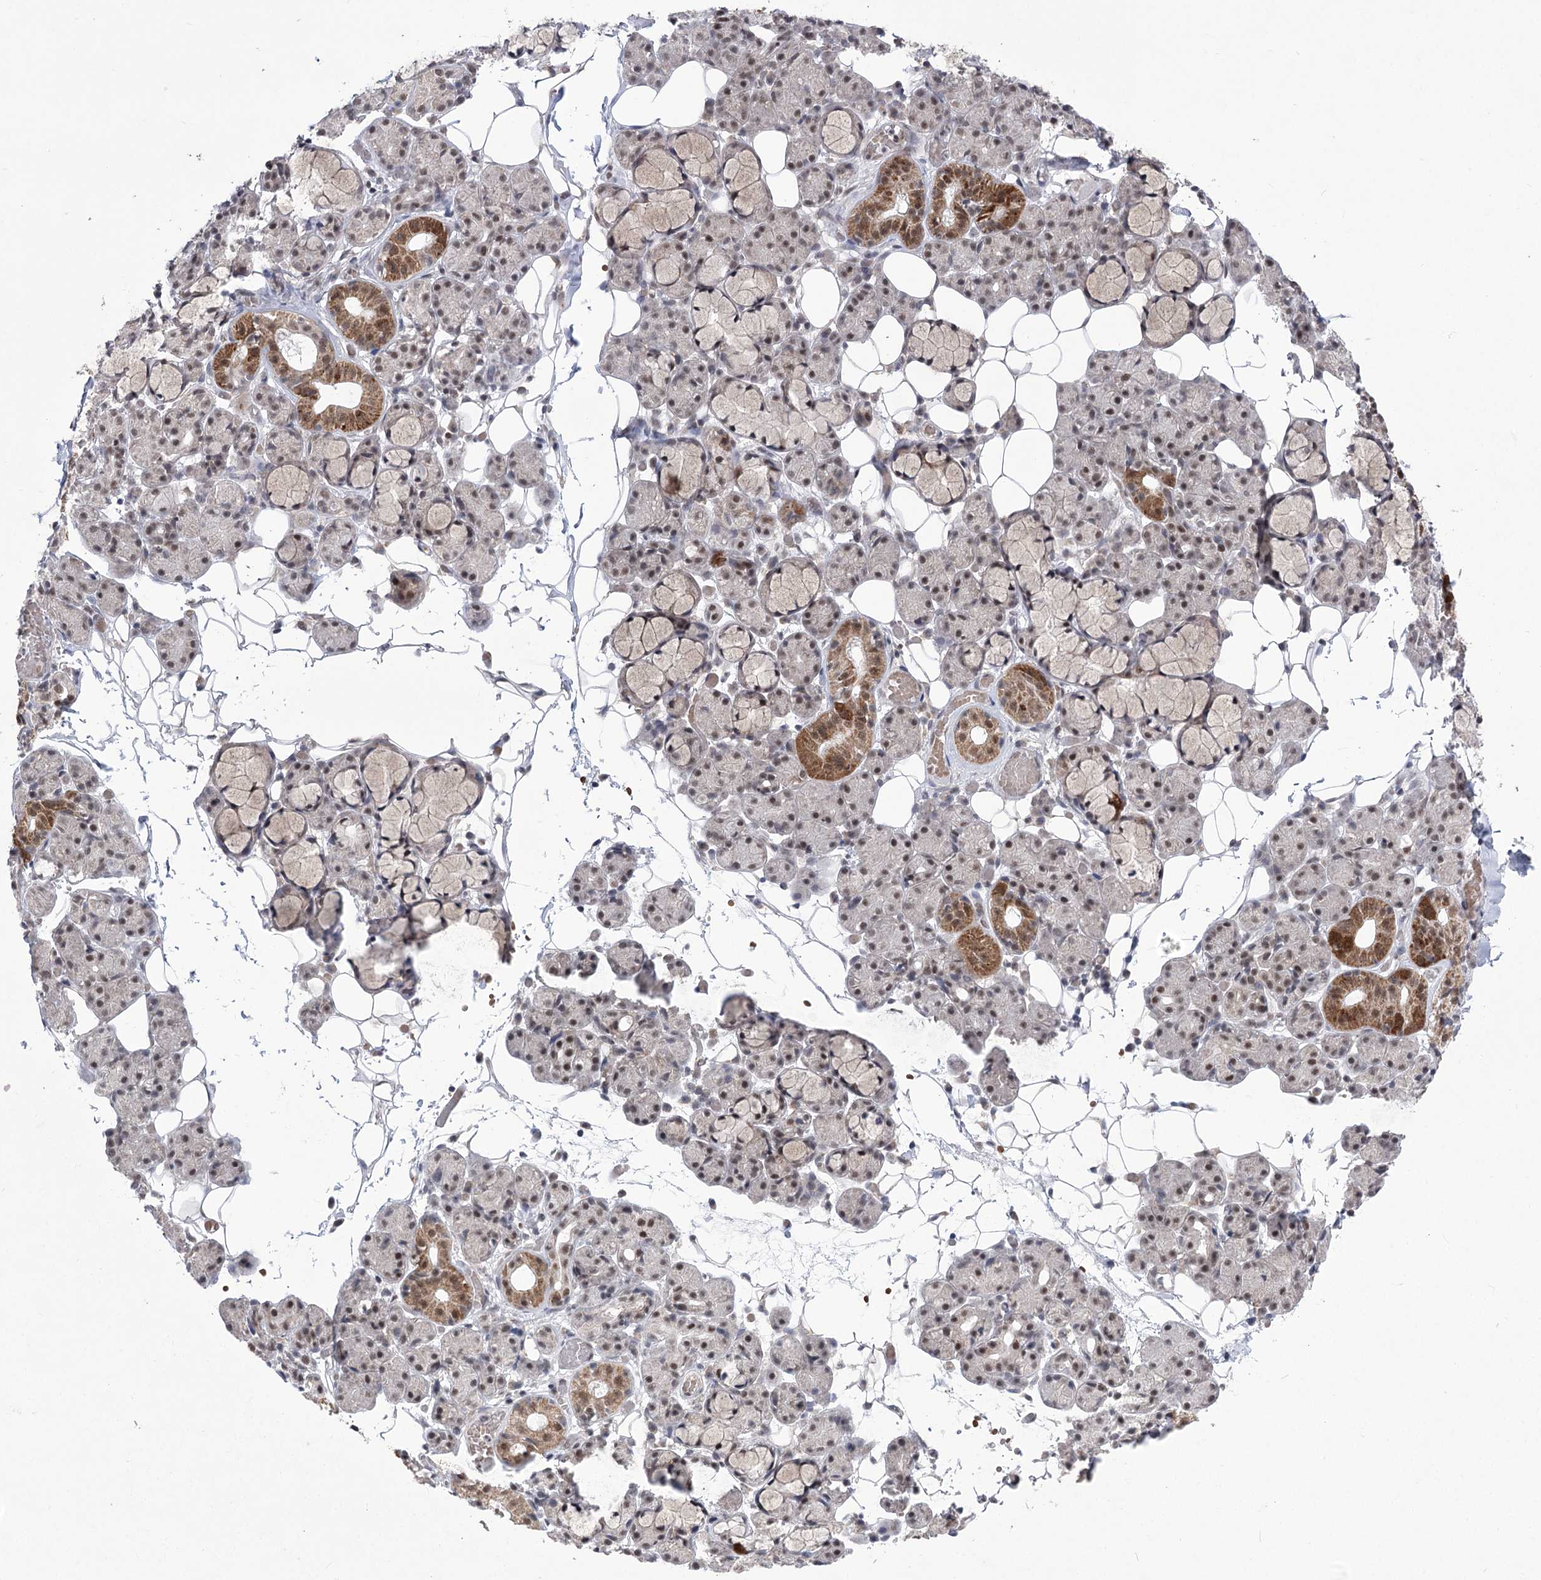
{"staining": {"intensity": "moderate", "quantity": "<25%", "location": "cytoplasmic/membranous"}, "tissue": "salivary gland", "cell_type": "Glandular cells", "image_type": "normal", "snomed": [{"axis": "morphology", "description": "Normal tissue, NOS"}, {"axis": "topography", "description": "Salivary gland"}], "caption": "Human salivary gland stained for a protein (brown) reveals moderate cytoplasmic/membranous positive staining in approximately <25% of glandular cells.", "gene": "ZMAT2", "patient": {"sex": "male", "age": 63}}